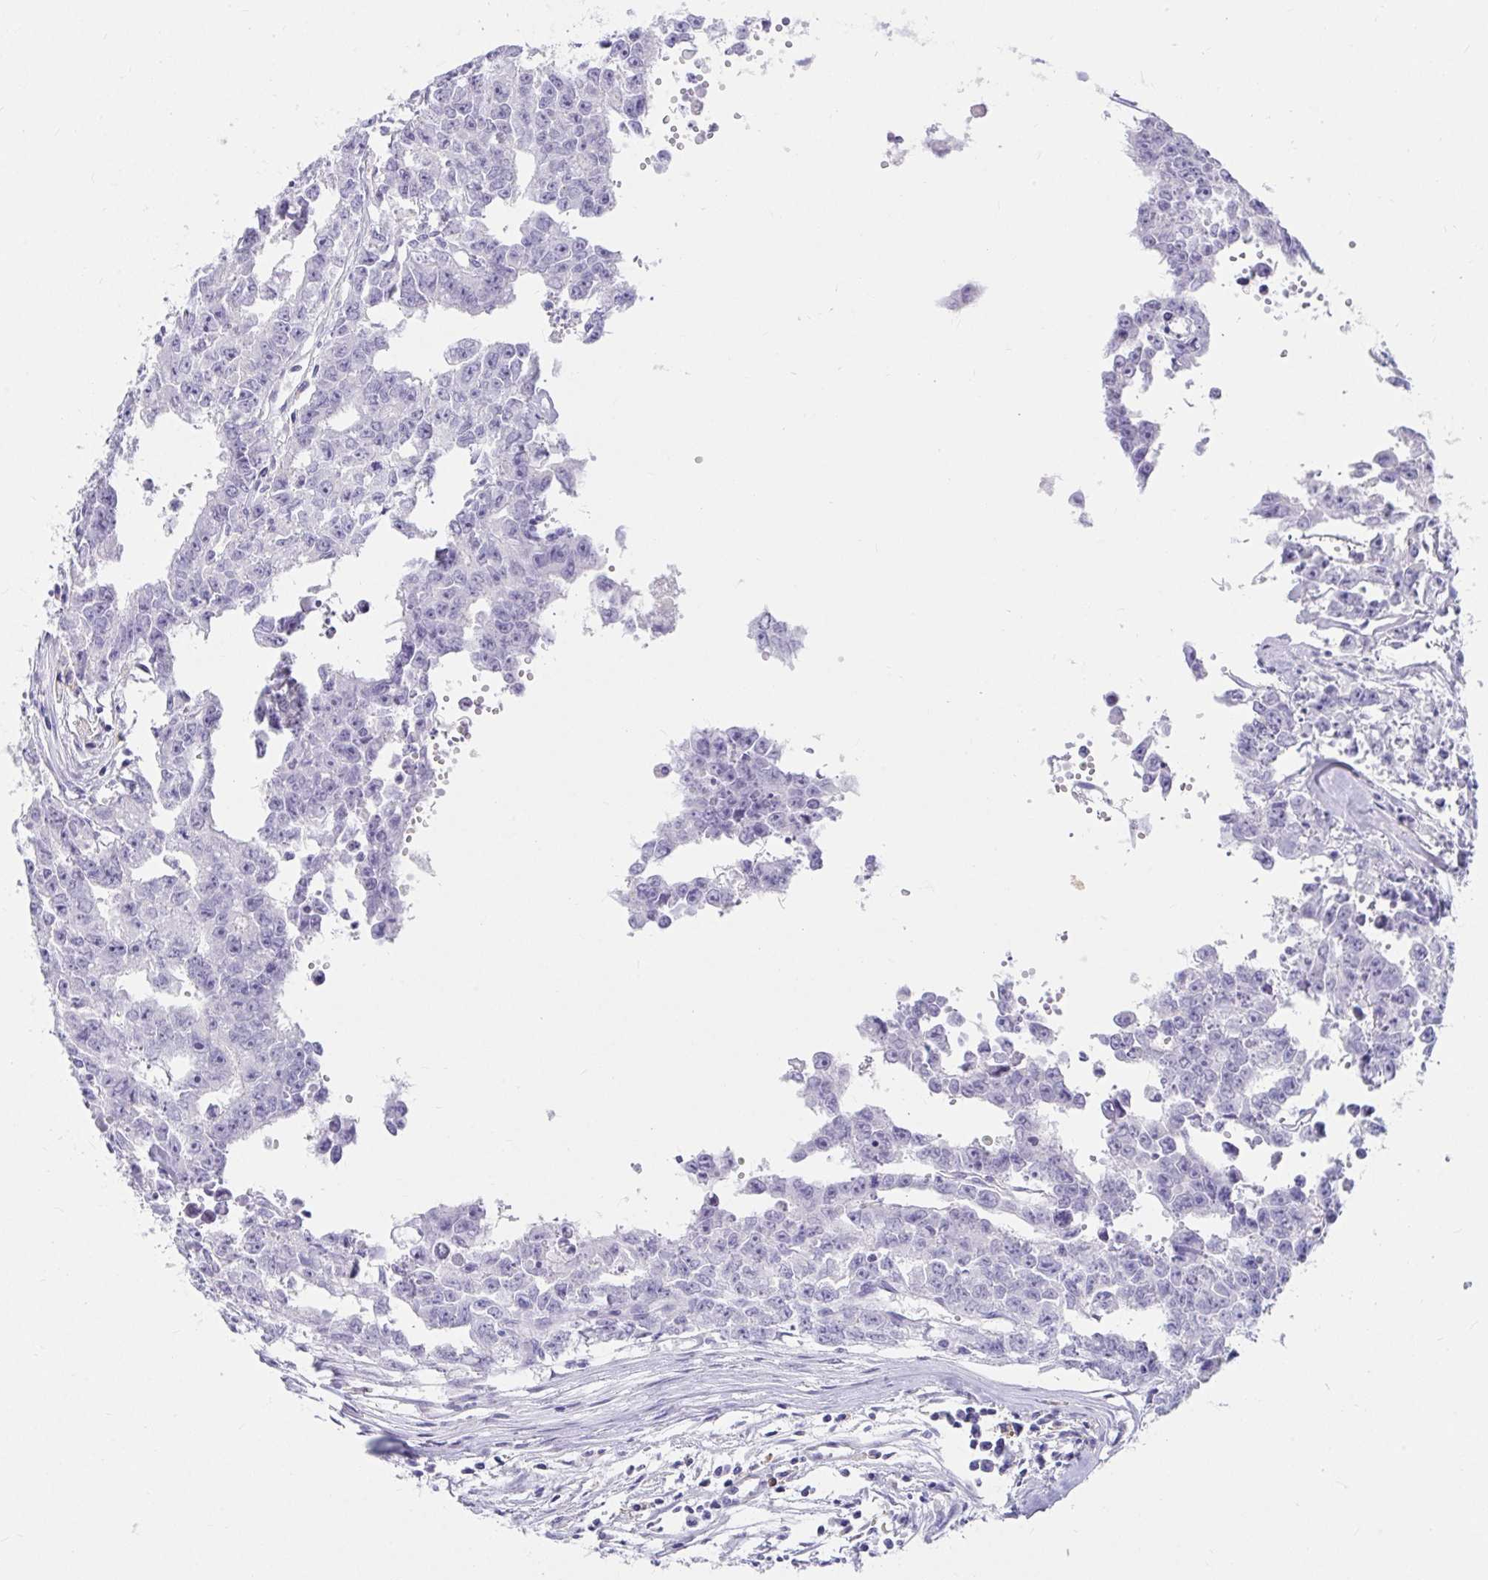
{"staining": {"intensity": "negative", "quantity": "none", "location": "none"}, "tissue": "testis cancer", "cell_type": "Tumor cells", "image_type": "cancer", "snomed": [{"axis": "morphology", "description": "Carcinoma, Embryonal, NOS"}, {"axis": "morphology", "description": "Teratoma, malignant, NOS"}, {"axis": "topography", "description": "Testis"}], "caption": "Testis cancer (embryonal carcinoma) was stained to show a protein in brown. There is no significant staining in tumor cells.", "gene": "DPEP3", "patient": {"sex": "male", "age": 24}}